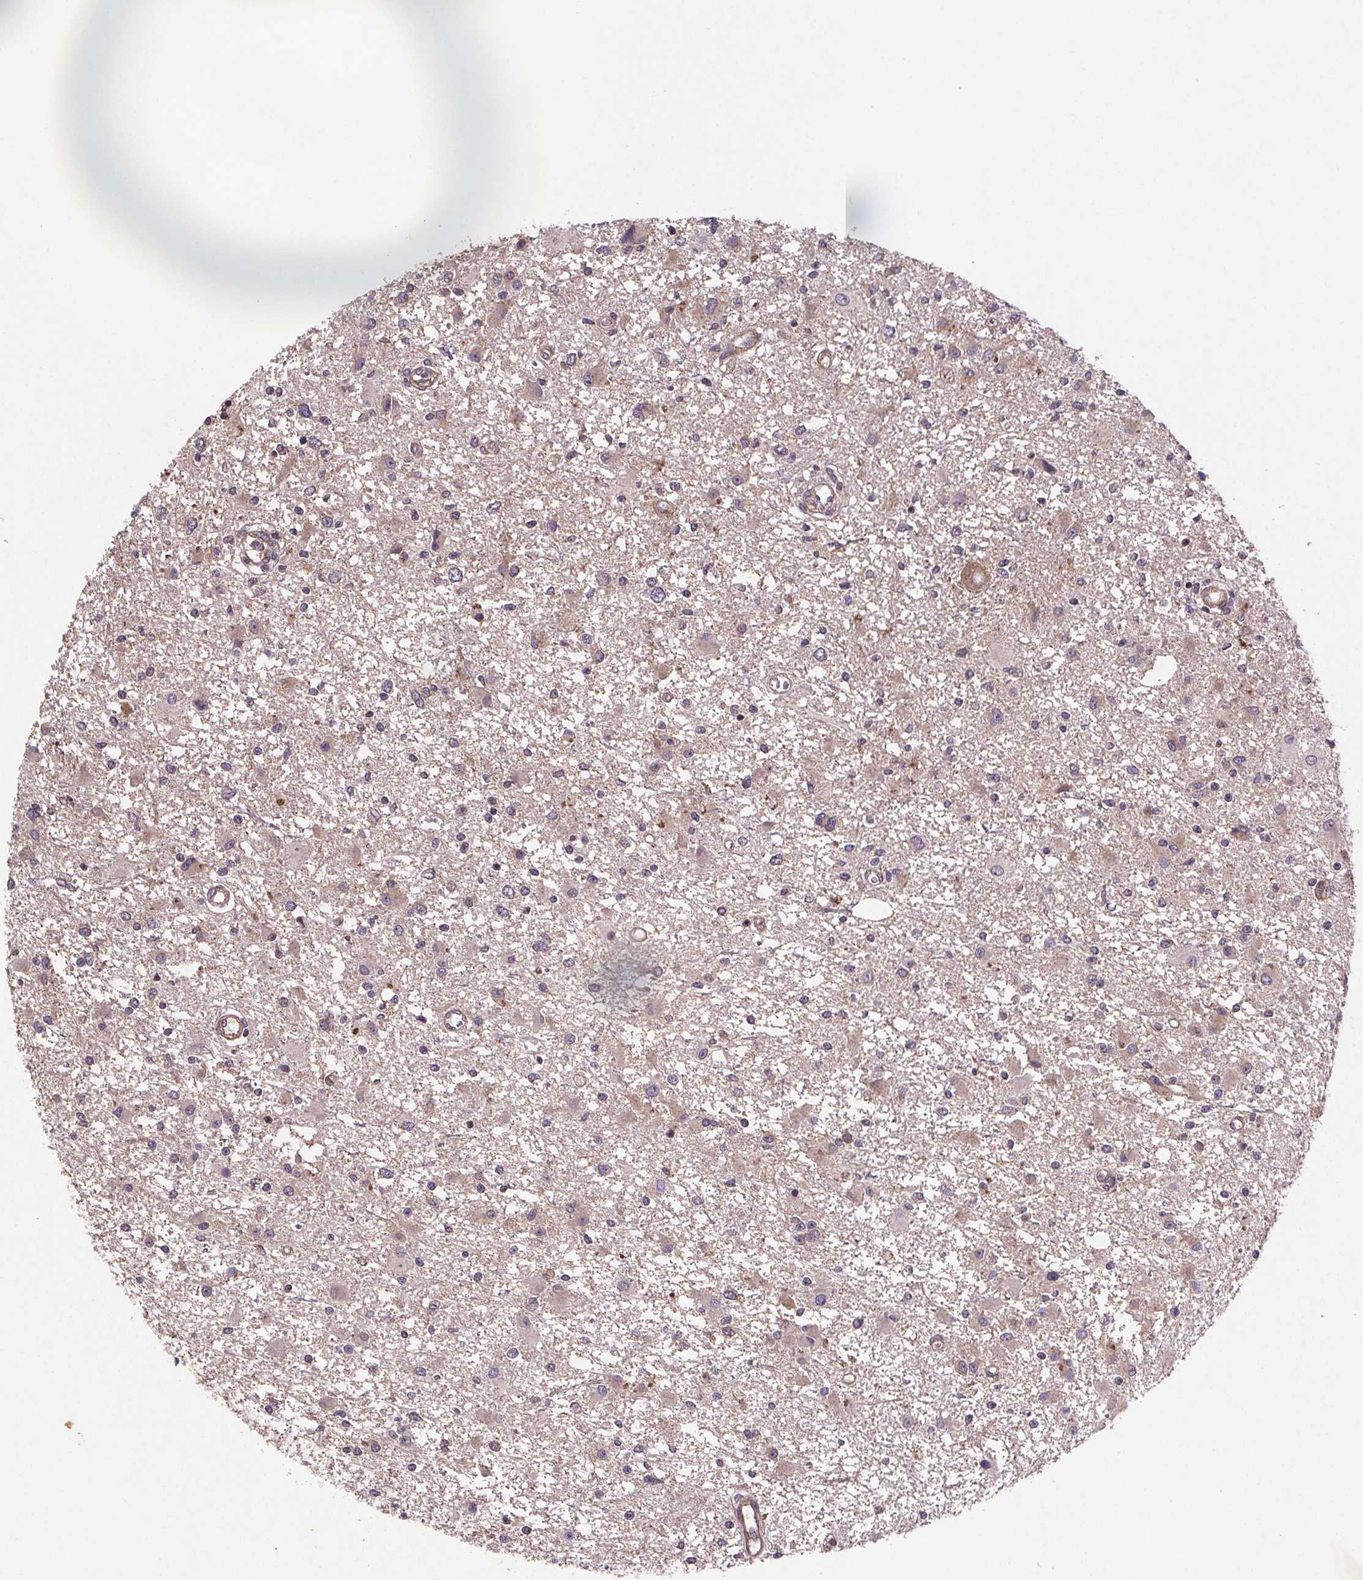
{"staining": {"intensity": "negative", "quantity": "none", "location": "none"}, "tissue": "glioma", "cell_type": "Tumor cells", "image_type": "cancer", "snomed": [{"axis": "morphology", "description": "Glioma, malignant, High grade"}, {"axis": "topography", "description": "Brain"}], "caption": "There is no significant positivity in tumor cells of glioma.", "gene": "STRN3", "patient": {"sex": "male", "age": 54}}